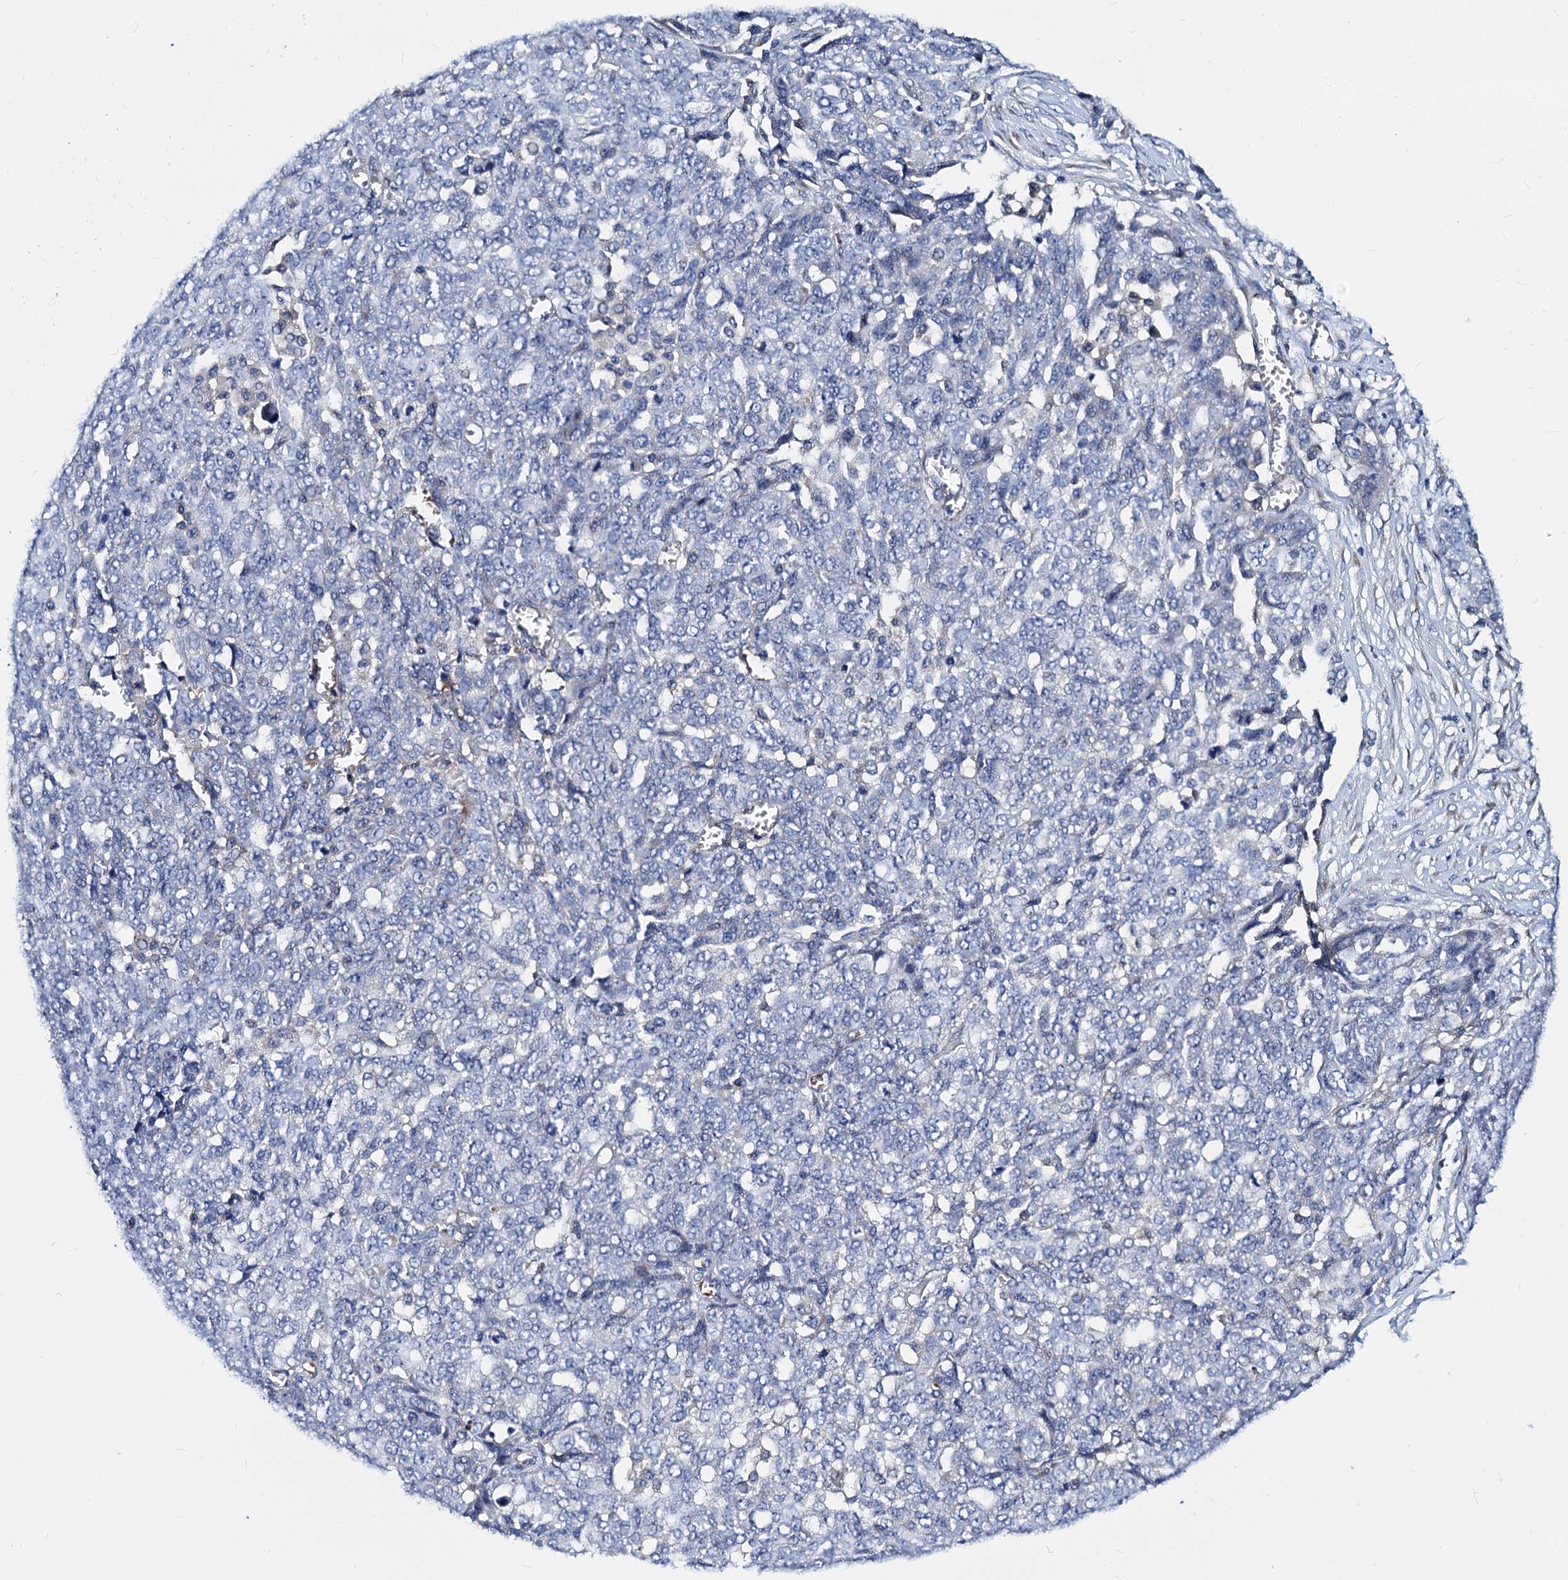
{"staining": {"intensity": "negative", "quantity": "none", "location": "none"}, "tissue": "ovarian cancer", "cell_type": "Tumor cells", "image_type": "cancer", "snomed": [{"axis": "morphology", "description": "Cystadenocarcinoma, serous, NOS"}, {"axis": "topography", "description": "Soft tissue"}, {"axis": "topography", "description": "Ovary"}], "caption": "A photomicrograph of human ovarian serous cystadenocarcinoma is negative for staining in tumor cells.", "gene": "GCOM1", "patient": {"sex": "female", "age": 57}}